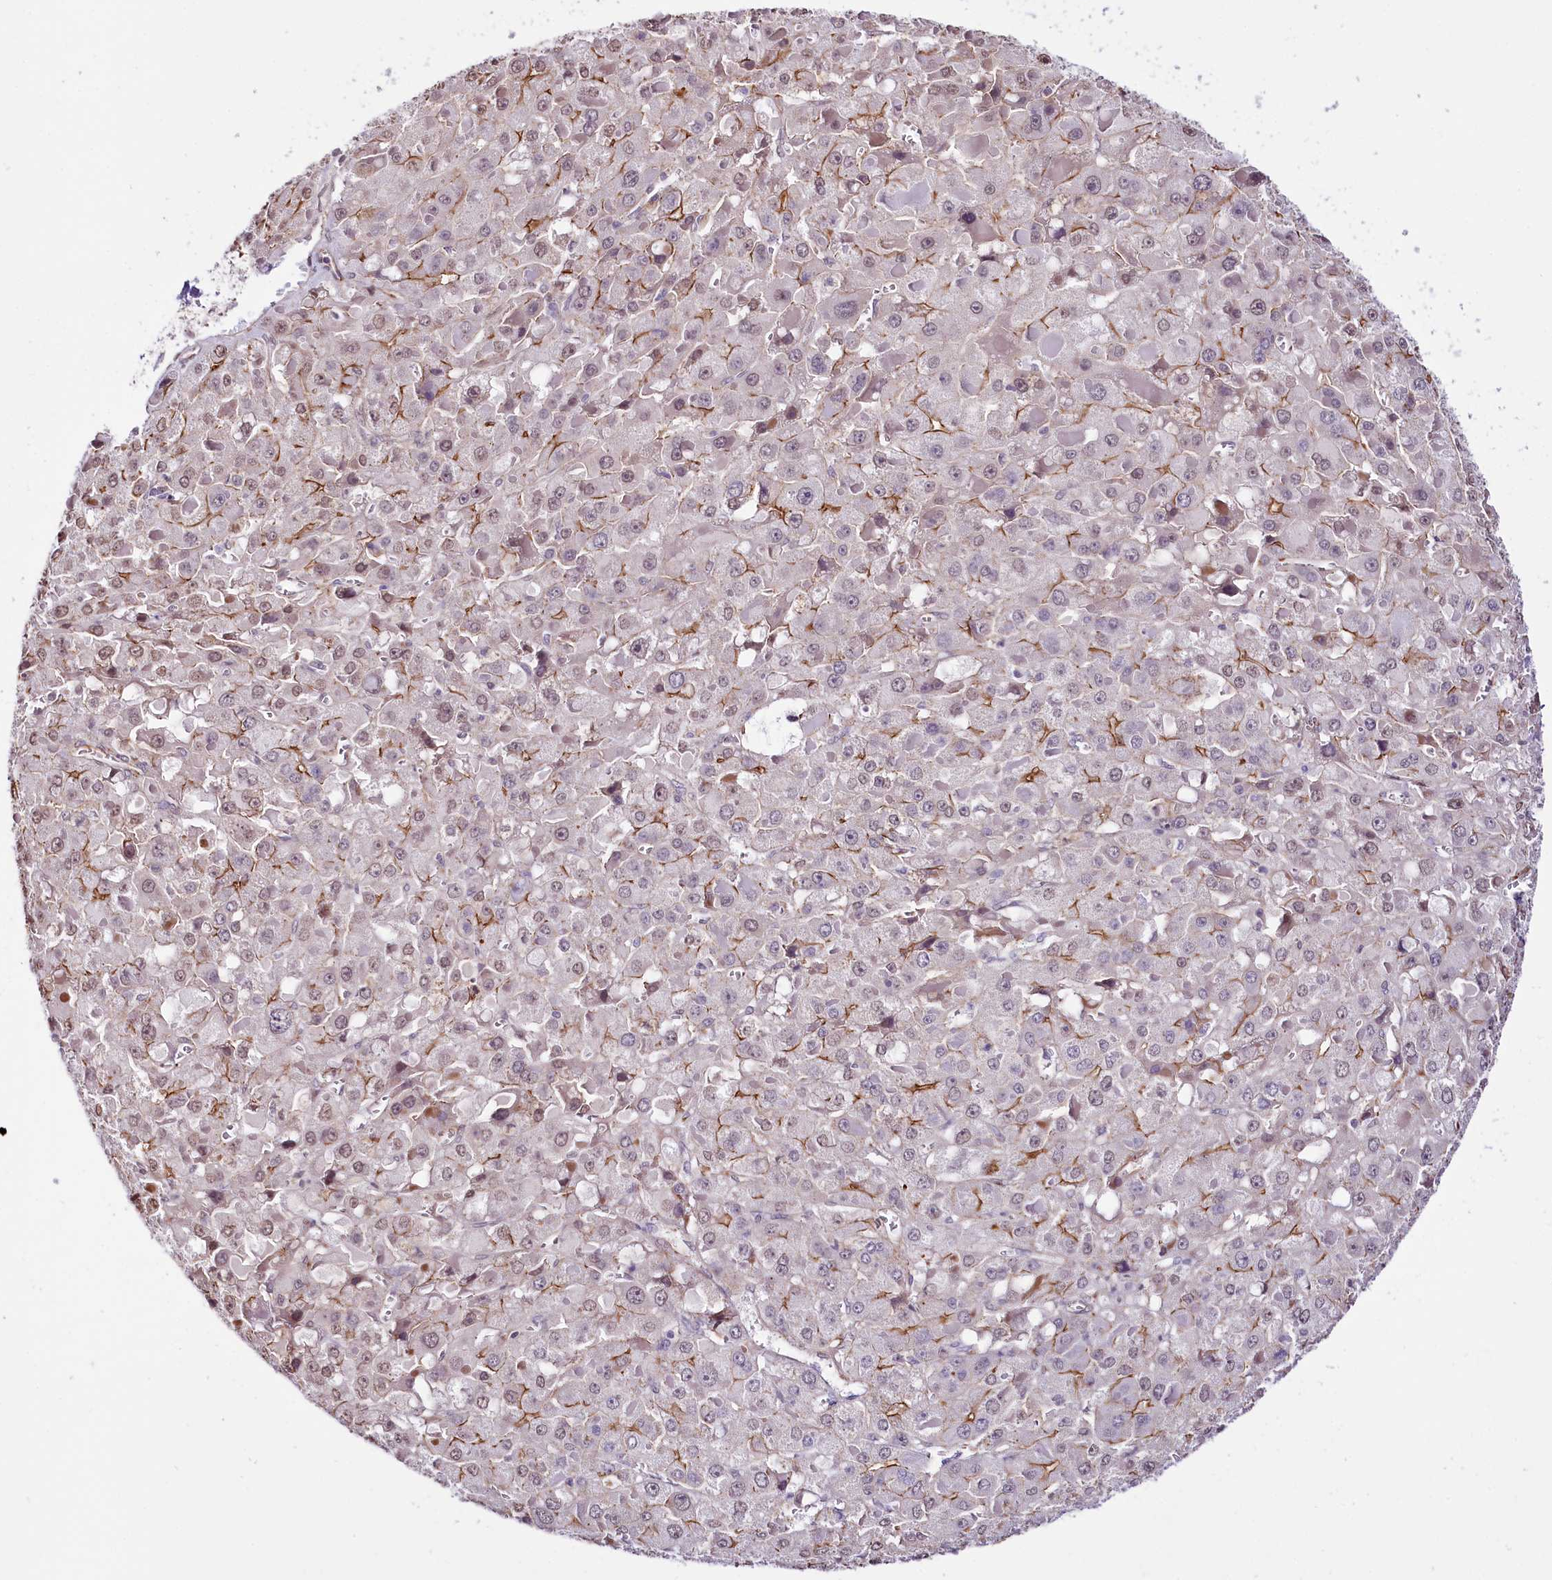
{"staining": {"intensity": "moderate", "quantity": "25%-75%", "location": "cytoplasmic/membranous"}, "tissue": "liver cancer", "cell_type": "Tumor cells", "image_type": "cancer", "snomed": [{"axis": "morphology", "description": "Carcinoma, Hepatocellular, NOS"}, {"axis": "topography", "description": "Liver"}], "caption": "Hepatocellular carcinoma (liver) tissue reveals moderate cytoplasmic/membranous positivity in about 25%-75% of tumor cells", "gene": "ST7", "patient": {"sex": "female", "age": 73}}